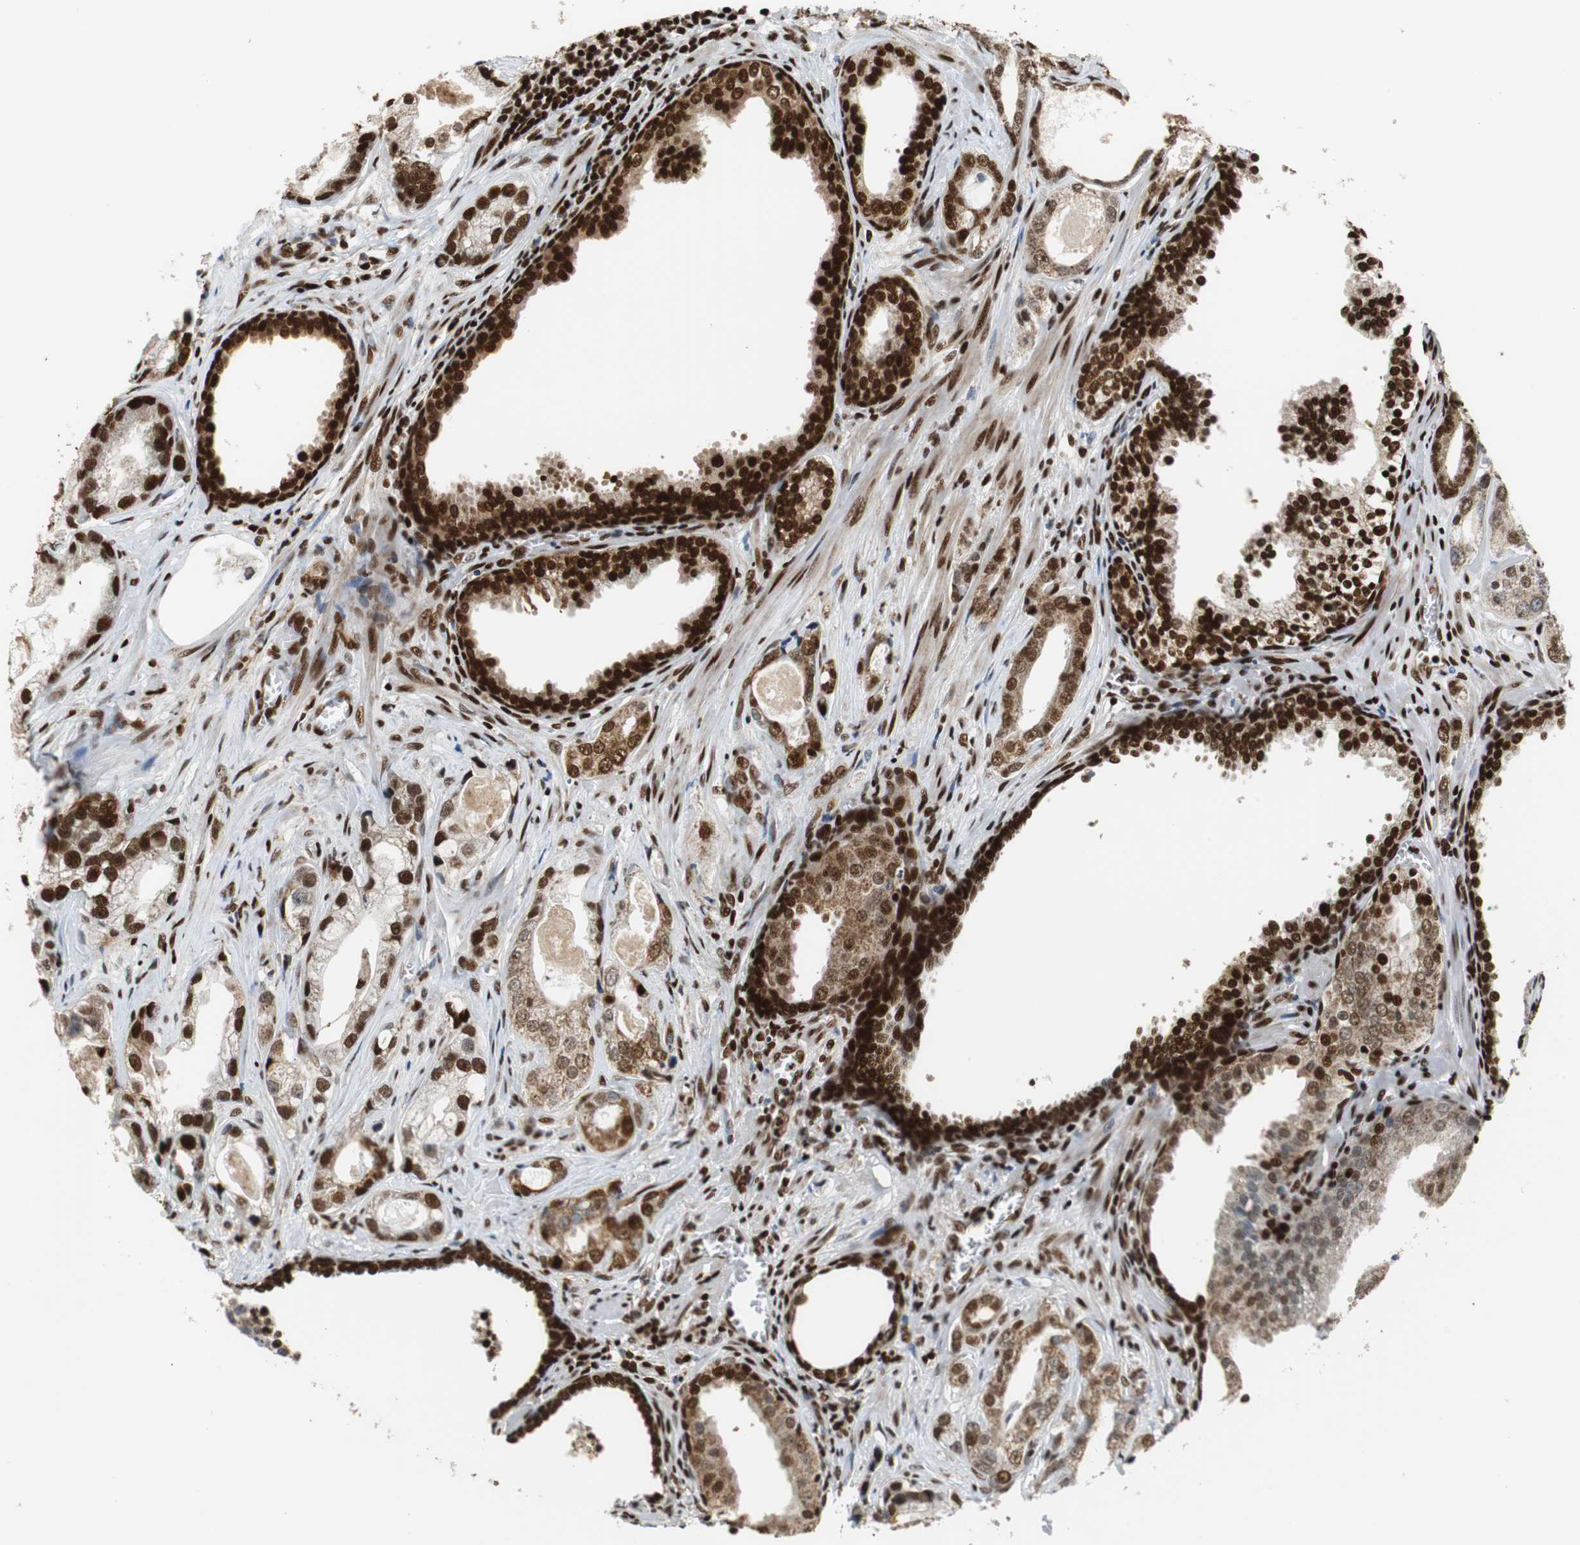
{"staining": {"intensity": "strong", "quantity": ">75%", "location": "nuclear"}, "tissue": "prostate cancer", "cell_type": "Tumor cells", "image_type": "cancer", "snomed": [{"axis": "morphology", "description": "Adenocarcinoma, Low grade"}, {"axis": "topography", "description": "Prostate"}], "caption": "Prostate low-grade adenocarcinoma tissue exhibits strong nuclear staining in approximately >75% of tumor cells", "gene": "HDAC1", "patient": {"sex": "male", "age": 59}}